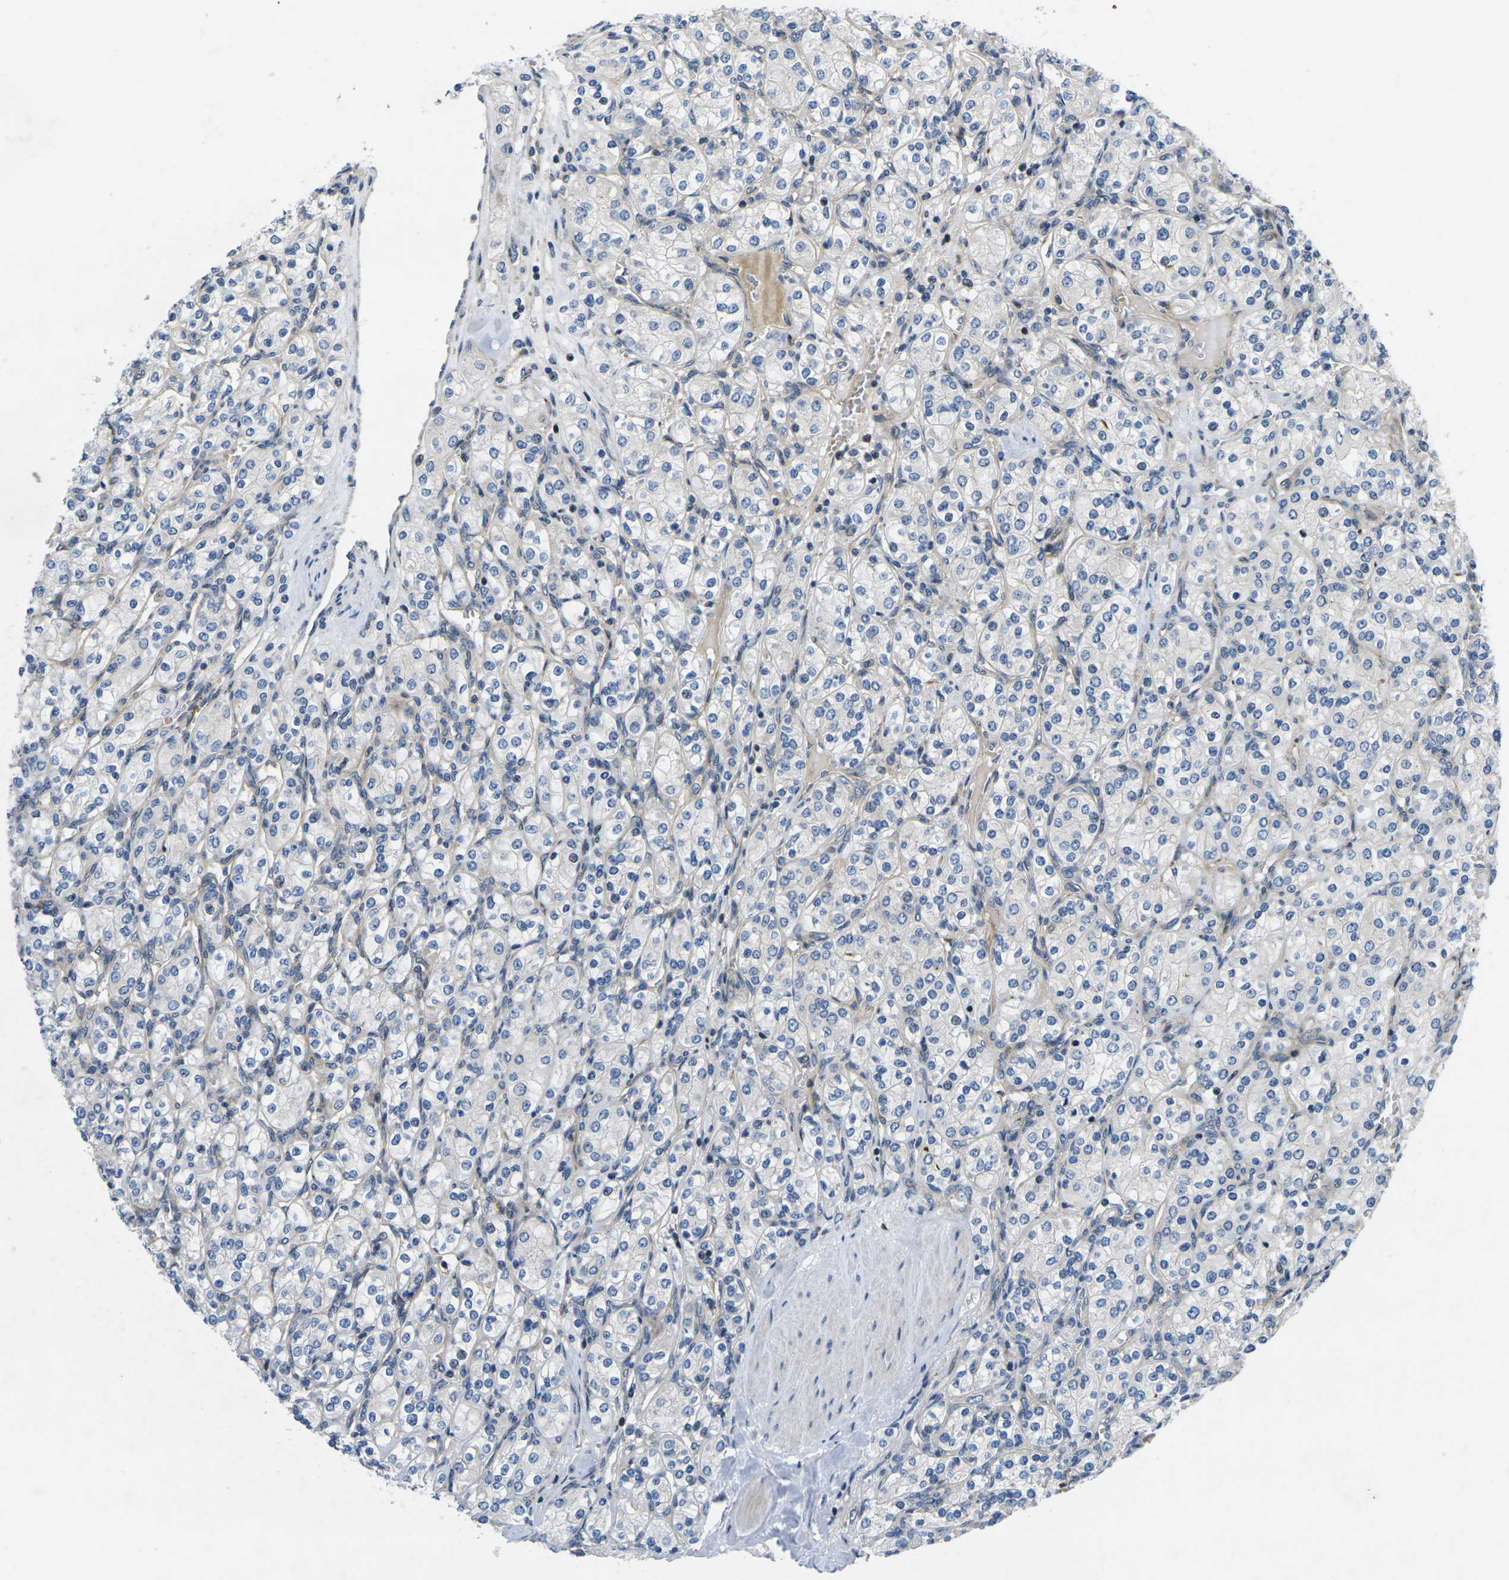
{"staining": {"intensity": "negative", "quantity": "none", "location": "none"}, "tissue": "renal cancer", "cell_type": "Tumor cells", "image_type": "cancer", "snomed": [{"axis": "morphology", "description": "Adenocarcinoma, NOS"}, {"axis": "topography", "description": "Kidney"}], "caption": "Renal cancer stained for a protein using immunohistochemistry (IHC) demonstrates no expression tumor cells.", "gene": "ROBO2", "patient": {"sex": "male", "age": 77}}